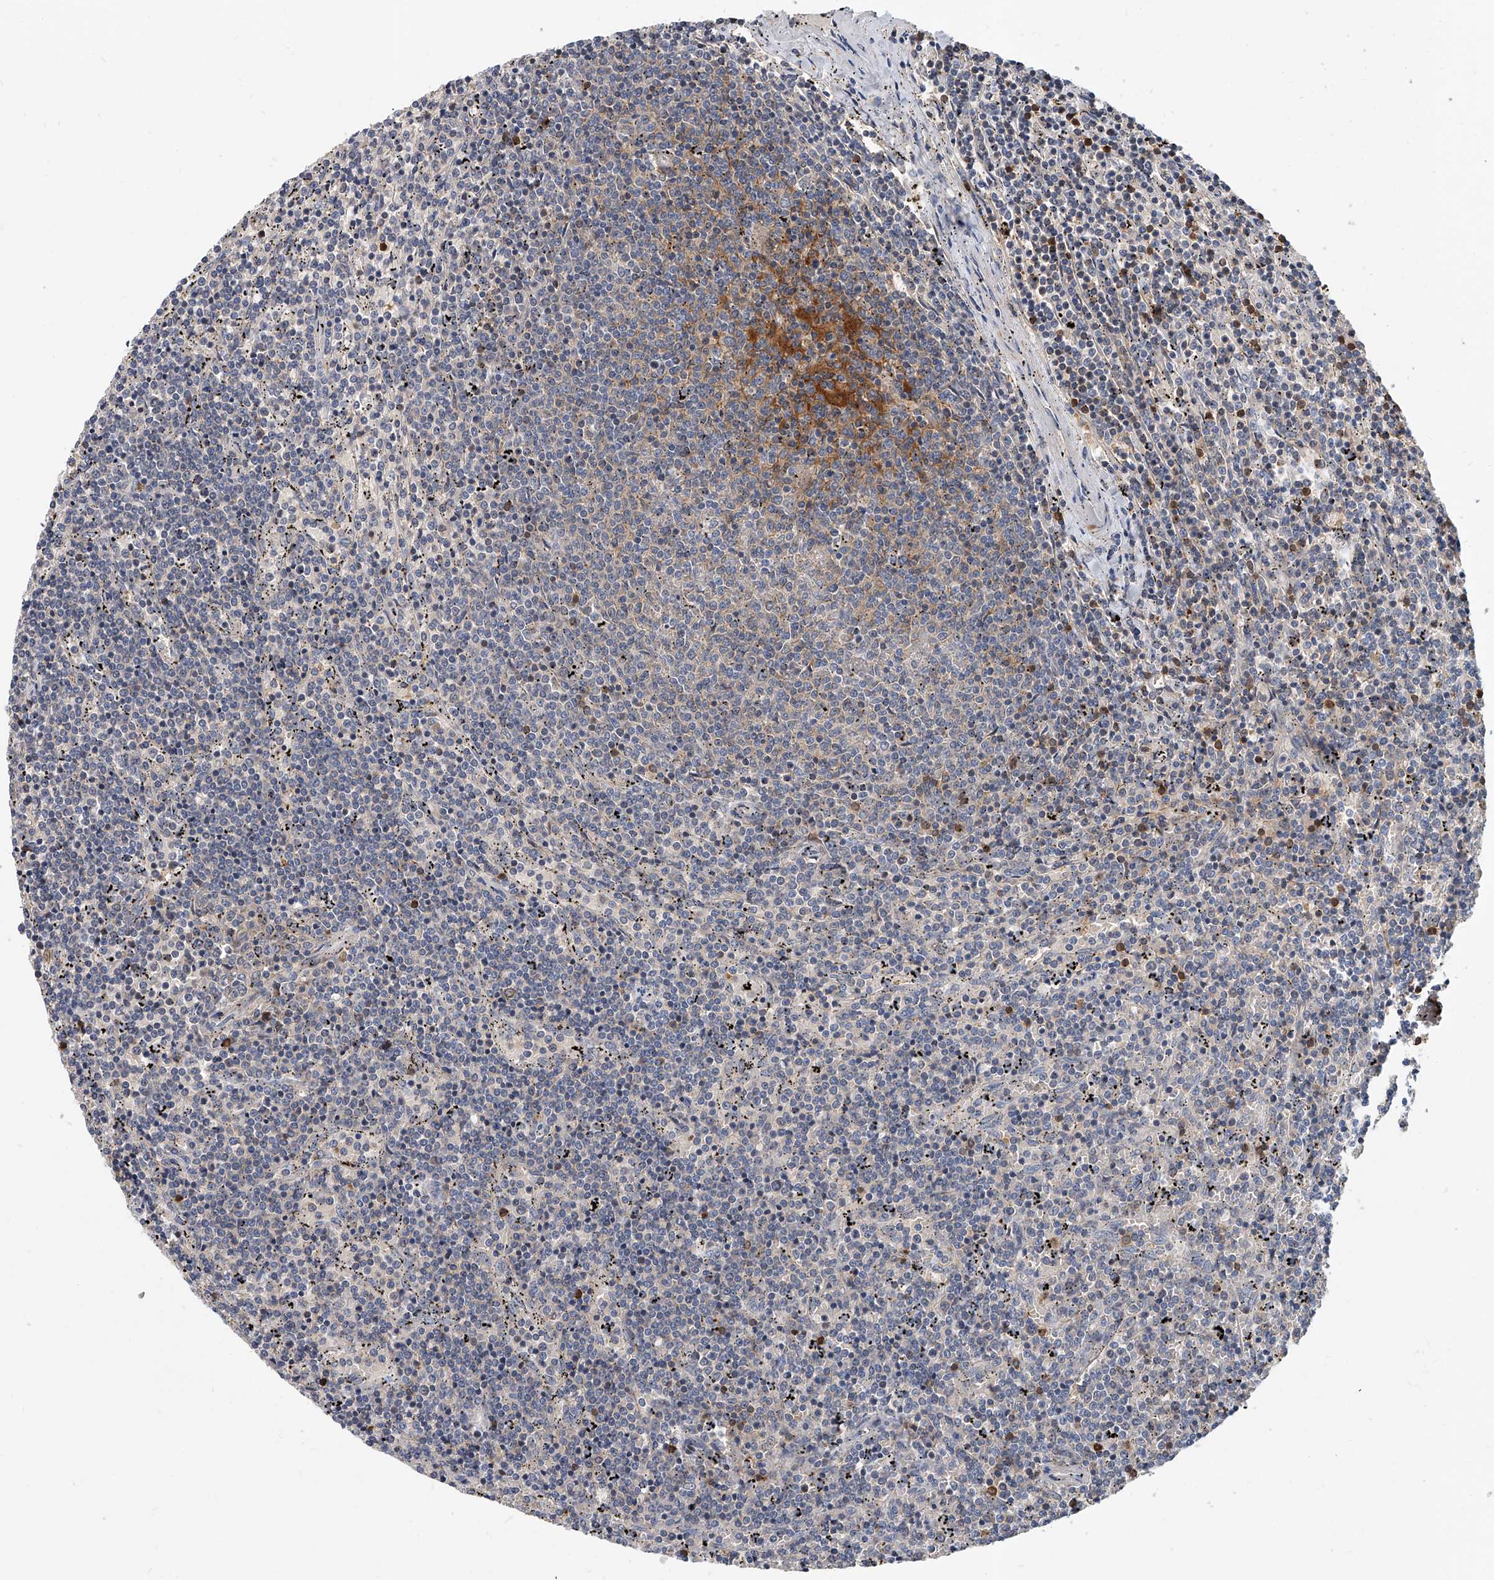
{"staining": {"intensity": "weak", "quantity": "<25%", "location": "cytoplasmic/membranous"}, "tissue": "lymphoma", "cell_type": "Tumor cells", "image_type": "cancer", "snomed": [{"axis": "morphology", "description": "Malignant lymphoma, non-Hodgkin's type, Low grade"}, {"axis": "topography", "description": "Spleen"}], "caption": "Immunohistochemistry (IHC) micrograph of malignant lymphoma, non-Hodgkin's type (low-grade) stained for a protein (brown), which displays no positivity in tumor cells.", "gene": "CD200", "patient": {"sex": "female", "age": 50}}